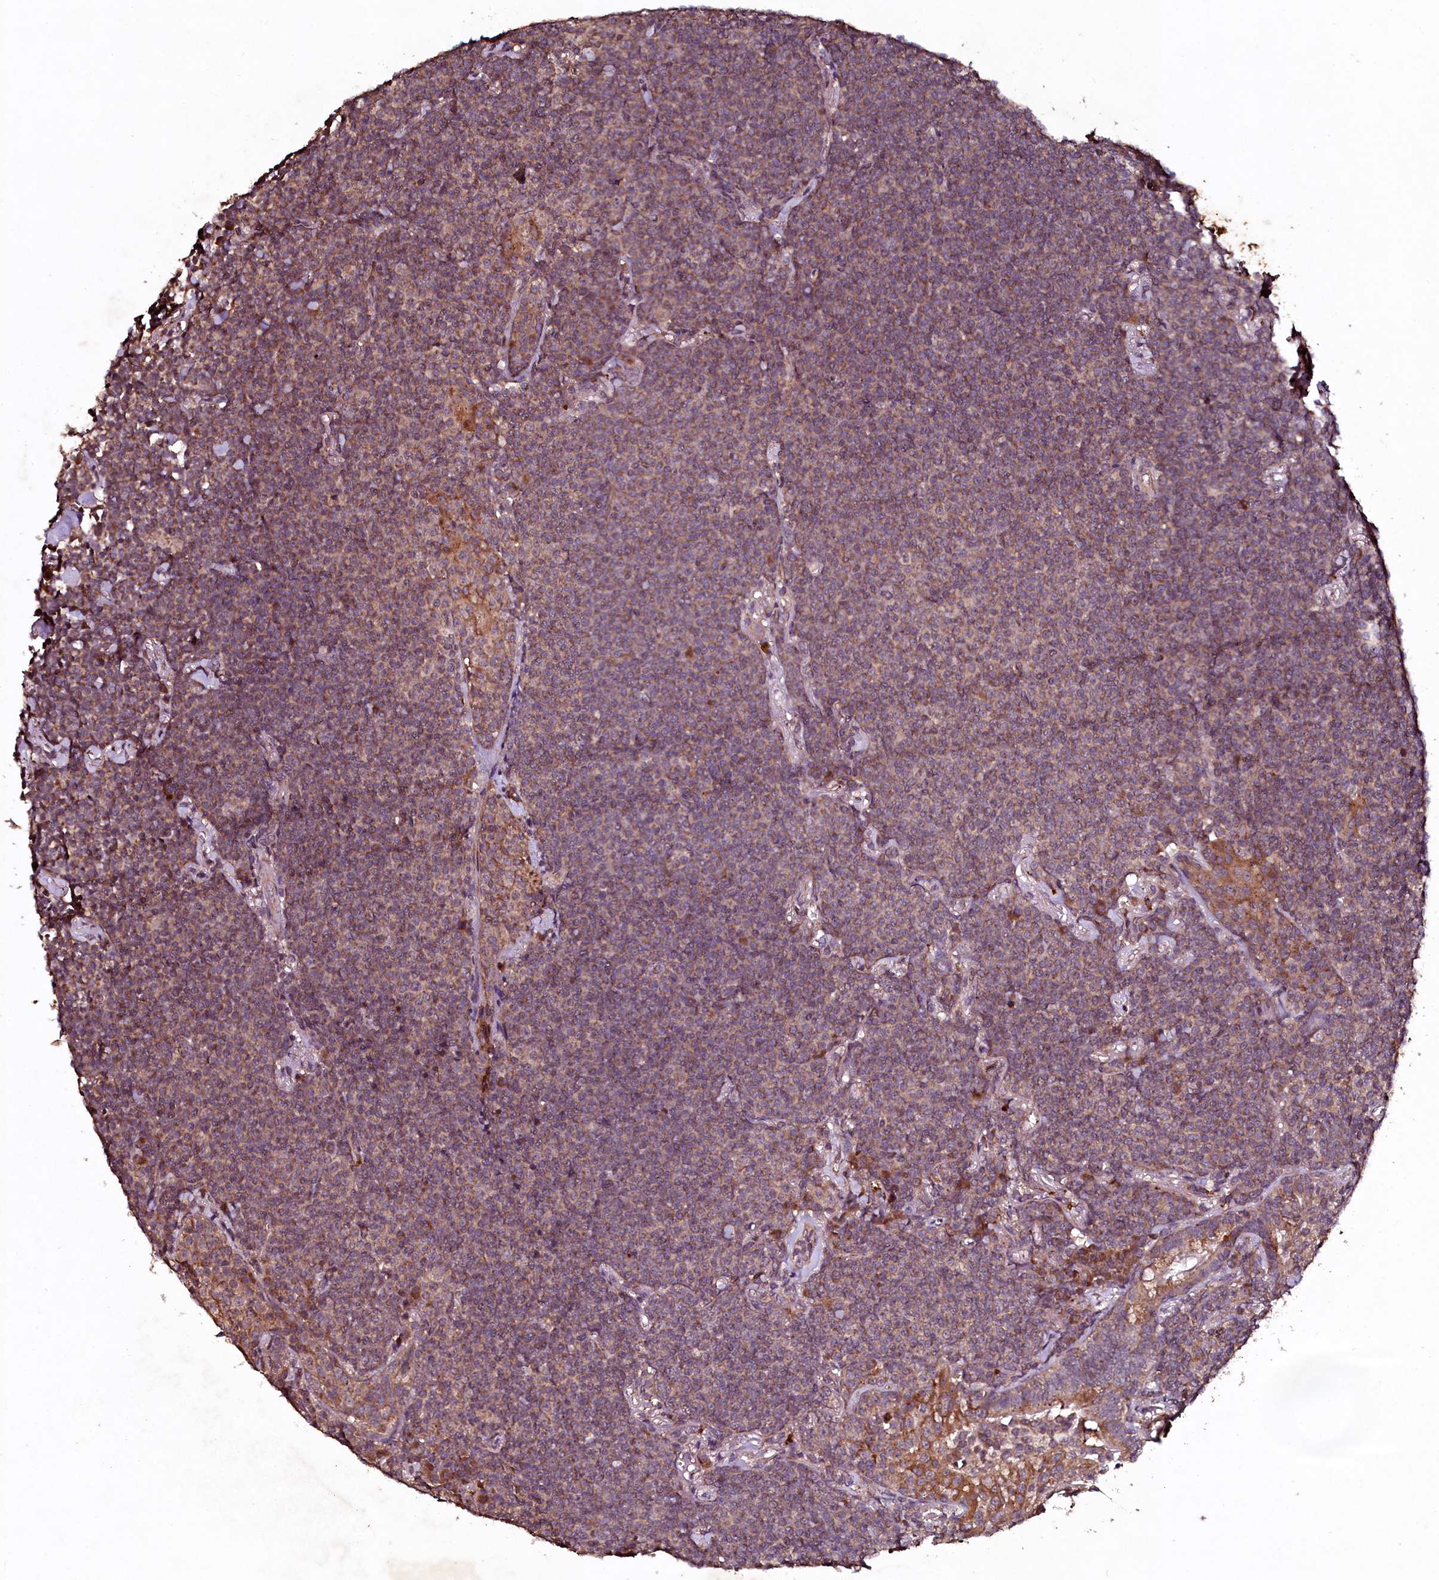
{"staining": {"intensity": "moderate", "quantity": ">75%", "location": "cytoplasmic/membranous"}, "tissue": "lymphoma", "cell_type": "Tumor cells", "image_type": "cancer", "snomed": [{"axis": "morphology", "description": "Malignant lymphoma, non-Hodgkin's type, Low grade"}, {"axis": "topography", "description": "Lung"}], "caption": "Lymphoma stained with a protein marker exhibits moderate staining in tumor cells.", "gene": "SEC24C", "patient": {"sex": "female", "age": 71}}